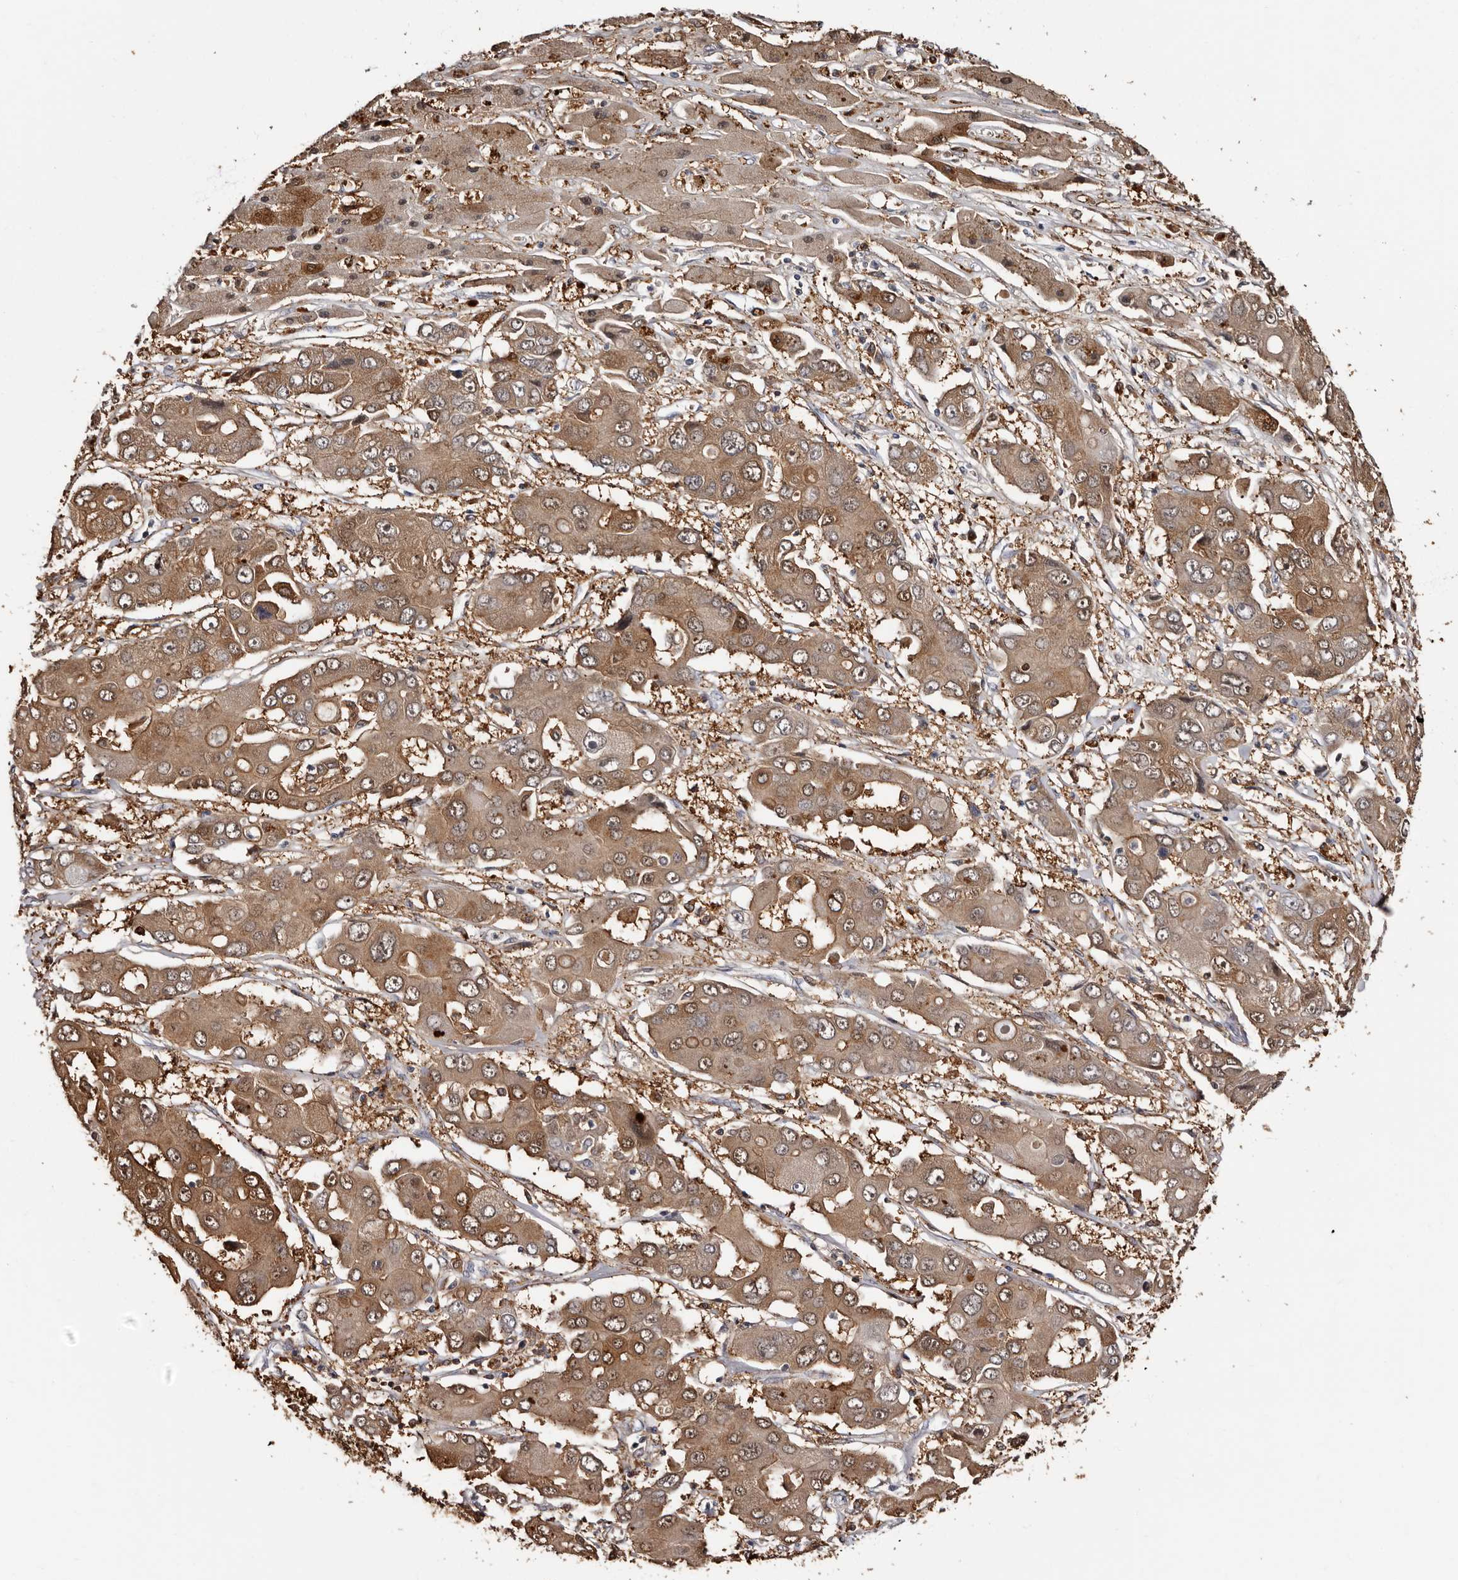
{"staining": {"intensity": "moderate", "quantity": ">75%", "location": "cytoplasmic/membranous,nuclear"}, "tissue": "liver cancer", "cell_type": "Tumor cells", "image_type": "cancer", "snomed": [{"axis": "morphology", "description": "Cholangiocarcinoma"}, {"axis": "topography", "description": "Liver"}], "caption": "Liver cancer (cholangiocarcinoma) stained with a brown dye reveals moderate cytoplasmic/membranous and nuclear positive positivity in about >75% of tumor cells.", "gene": "DNPH1", "patient": {"sex": "male", "age": 67}}